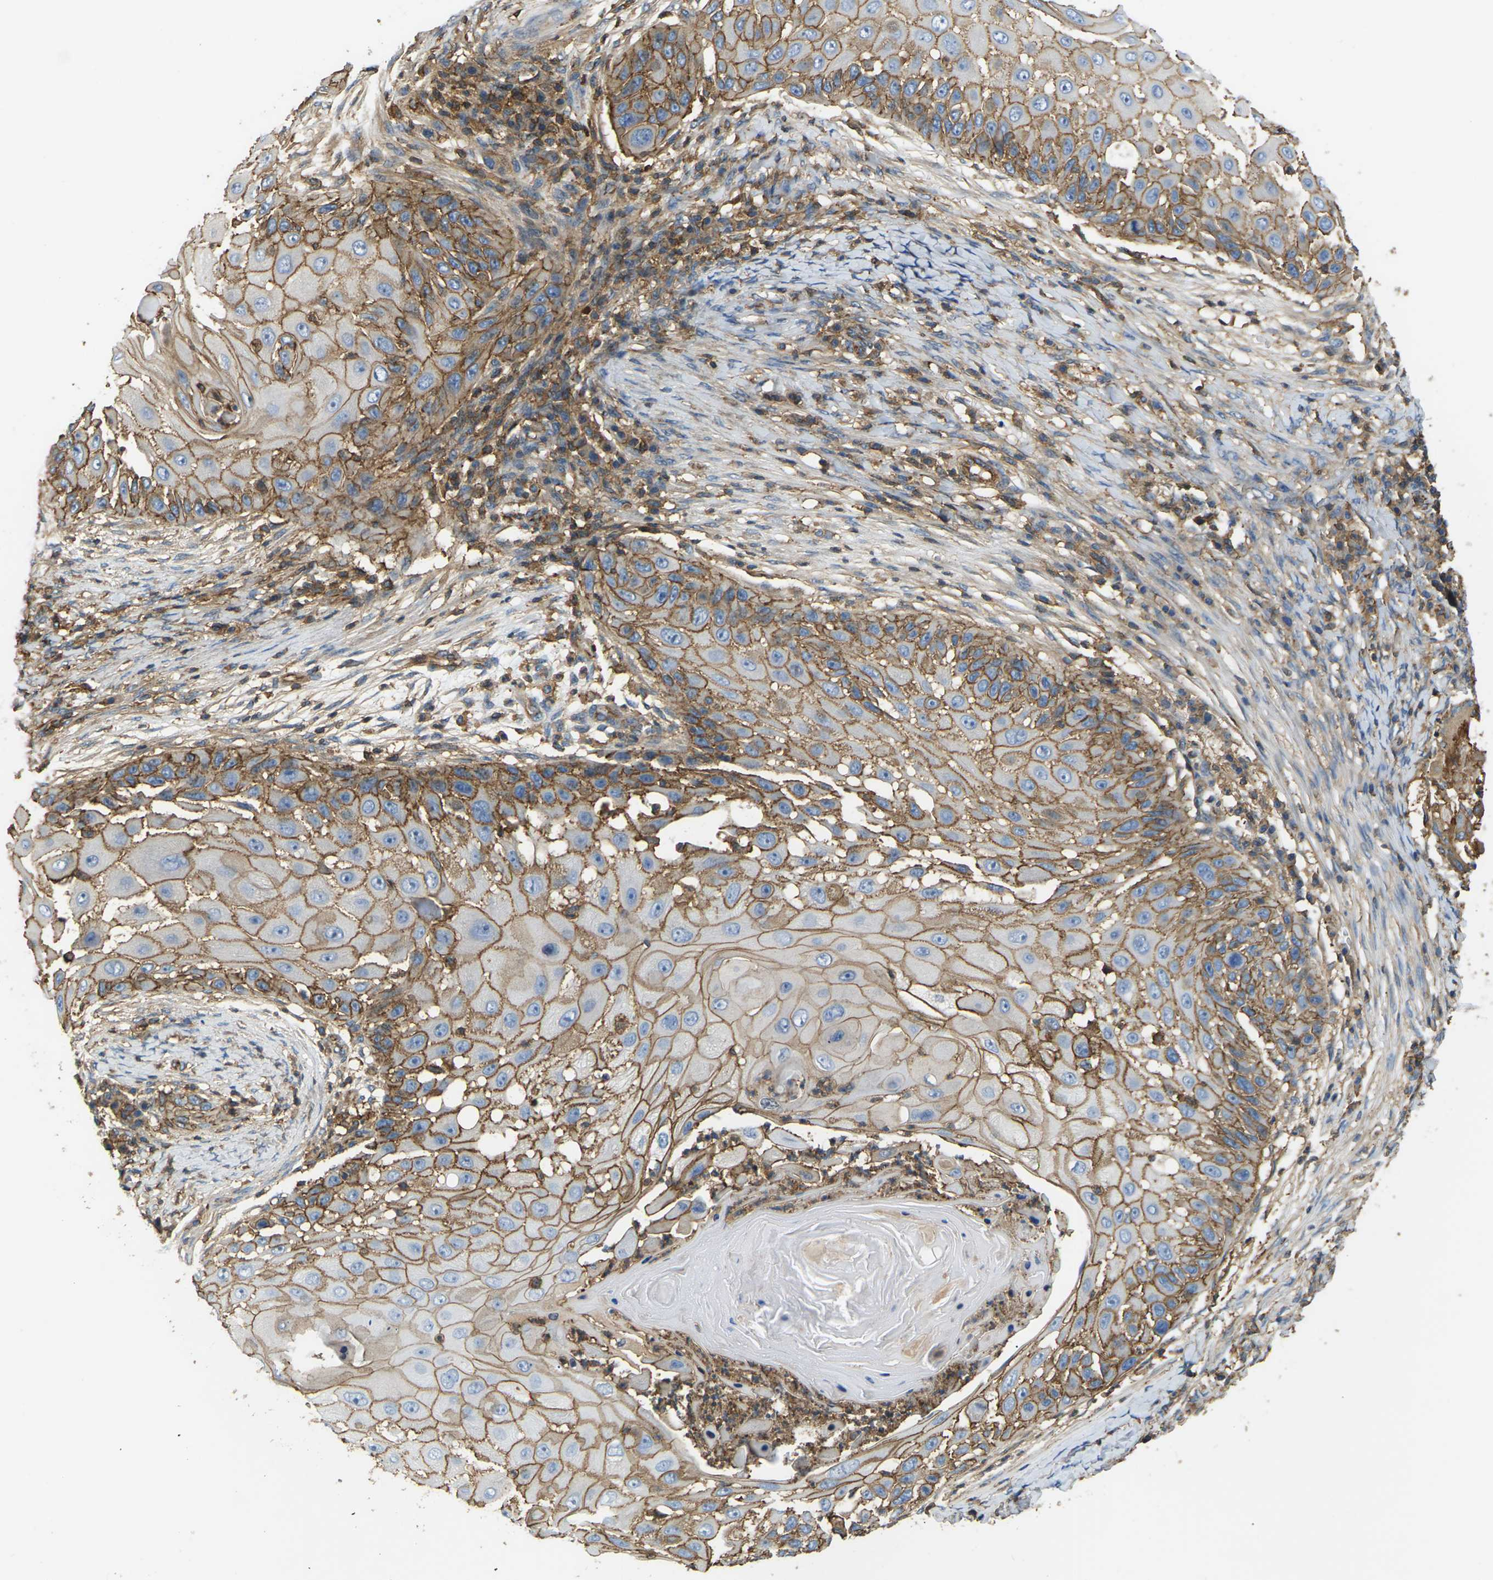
{"staining": {"intensity": "moderate", "quantity": ">75%", "location": "cytoplasmic/membranous"}, "tissue": "skin cancer", "cell_type": "Tumor cells", "image_type": "cancer", "snomed": [{"axis": "morphology", "description": "Squamous cell carcinoma, NOS"}, {"axis": "topography", "description": "Skin"}], "caption": "Moderate cytoplasmic/membranous positivity is identified in about >75% of tumor cells in skin cancer. The staining is performed using DAB brown chromogen to label protein expression. The nuclei are counter-stained blue using hematoxylin.", "gene": "IQGAP1", "patient": {"sex": "female", "age": 44}}